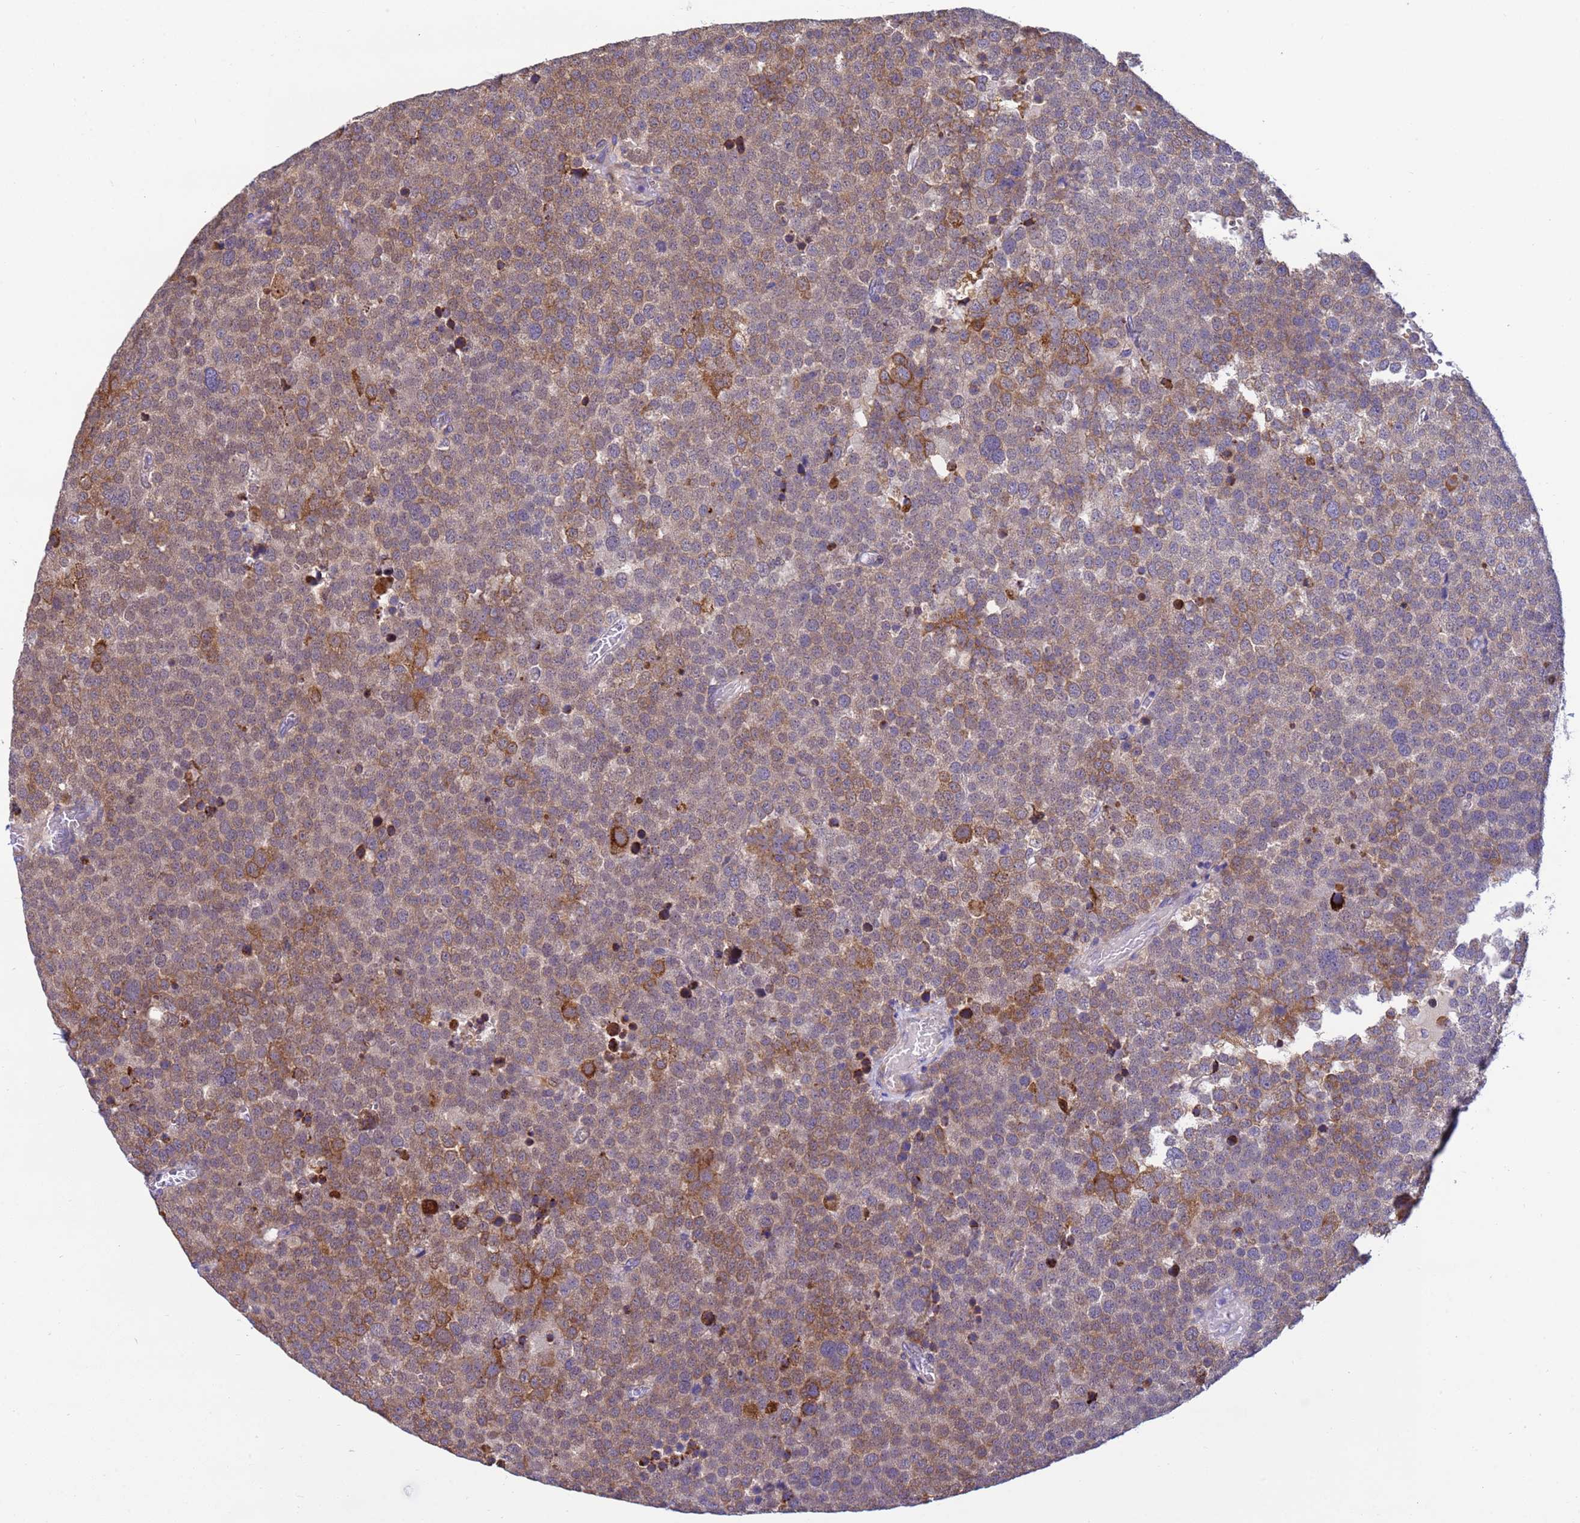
{"staining": {"intensity": "moderate", "quantity": ">75%", "location": "cytoplasmic/membranous"}, "tissue": "testis cancer", "cell_type": "Tumor cells", "image_type": "cancer", "snomed": [{"axis": "morphology", "description": "Seminoma, NOS"}, {"axis": "topography", "description": "Testis"}], "caption": "Immunohistochemical staining of human testis cancer exhibits medium levels of moderate cytoplasmic/membranous protein staining in approximately >75% of tumor cells.", "gene": "THAP5", "patient": {"sex": "male", "age": 71}}